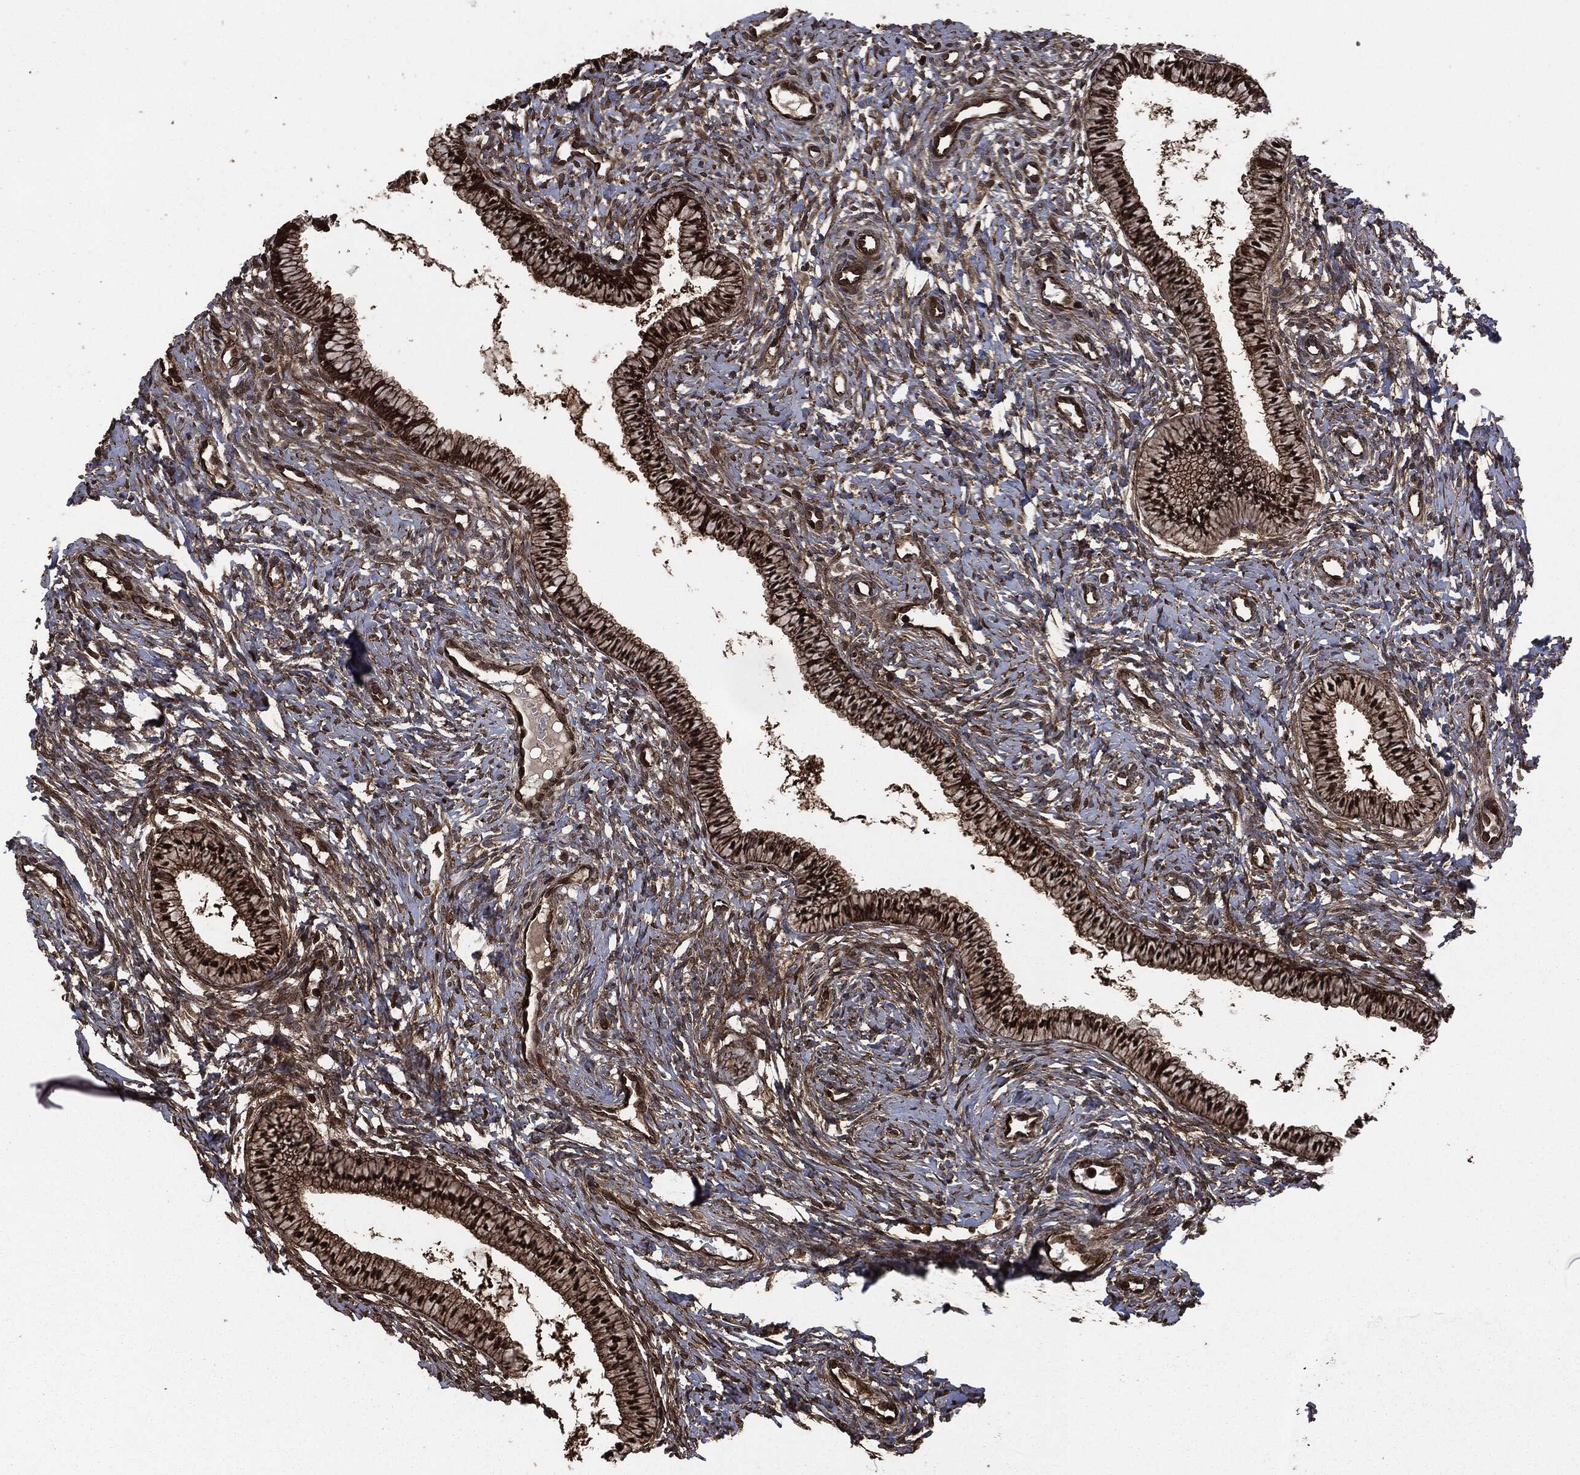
{"staining": {"intensity": "strong", "quantity": ">75%", "location": "cytoplasmic/membranous,nuclear"}, "tissue": "cervix", "cell_type": "Glandular cells", "image_type": "normal", "snomed": [{"axis": "morphology", "description": "Normal tissue, NOS"}, {"axis": "topography", "description": "Cervix"}], "caption": "Cervix stained with immunohistochemistry (IHC) exhibits strong cytoplasmic/membranous,nuclear expression in about >75% of glandular cells.", "gene": "HRAS", "patient": {"sex": "female", "age": 39}}